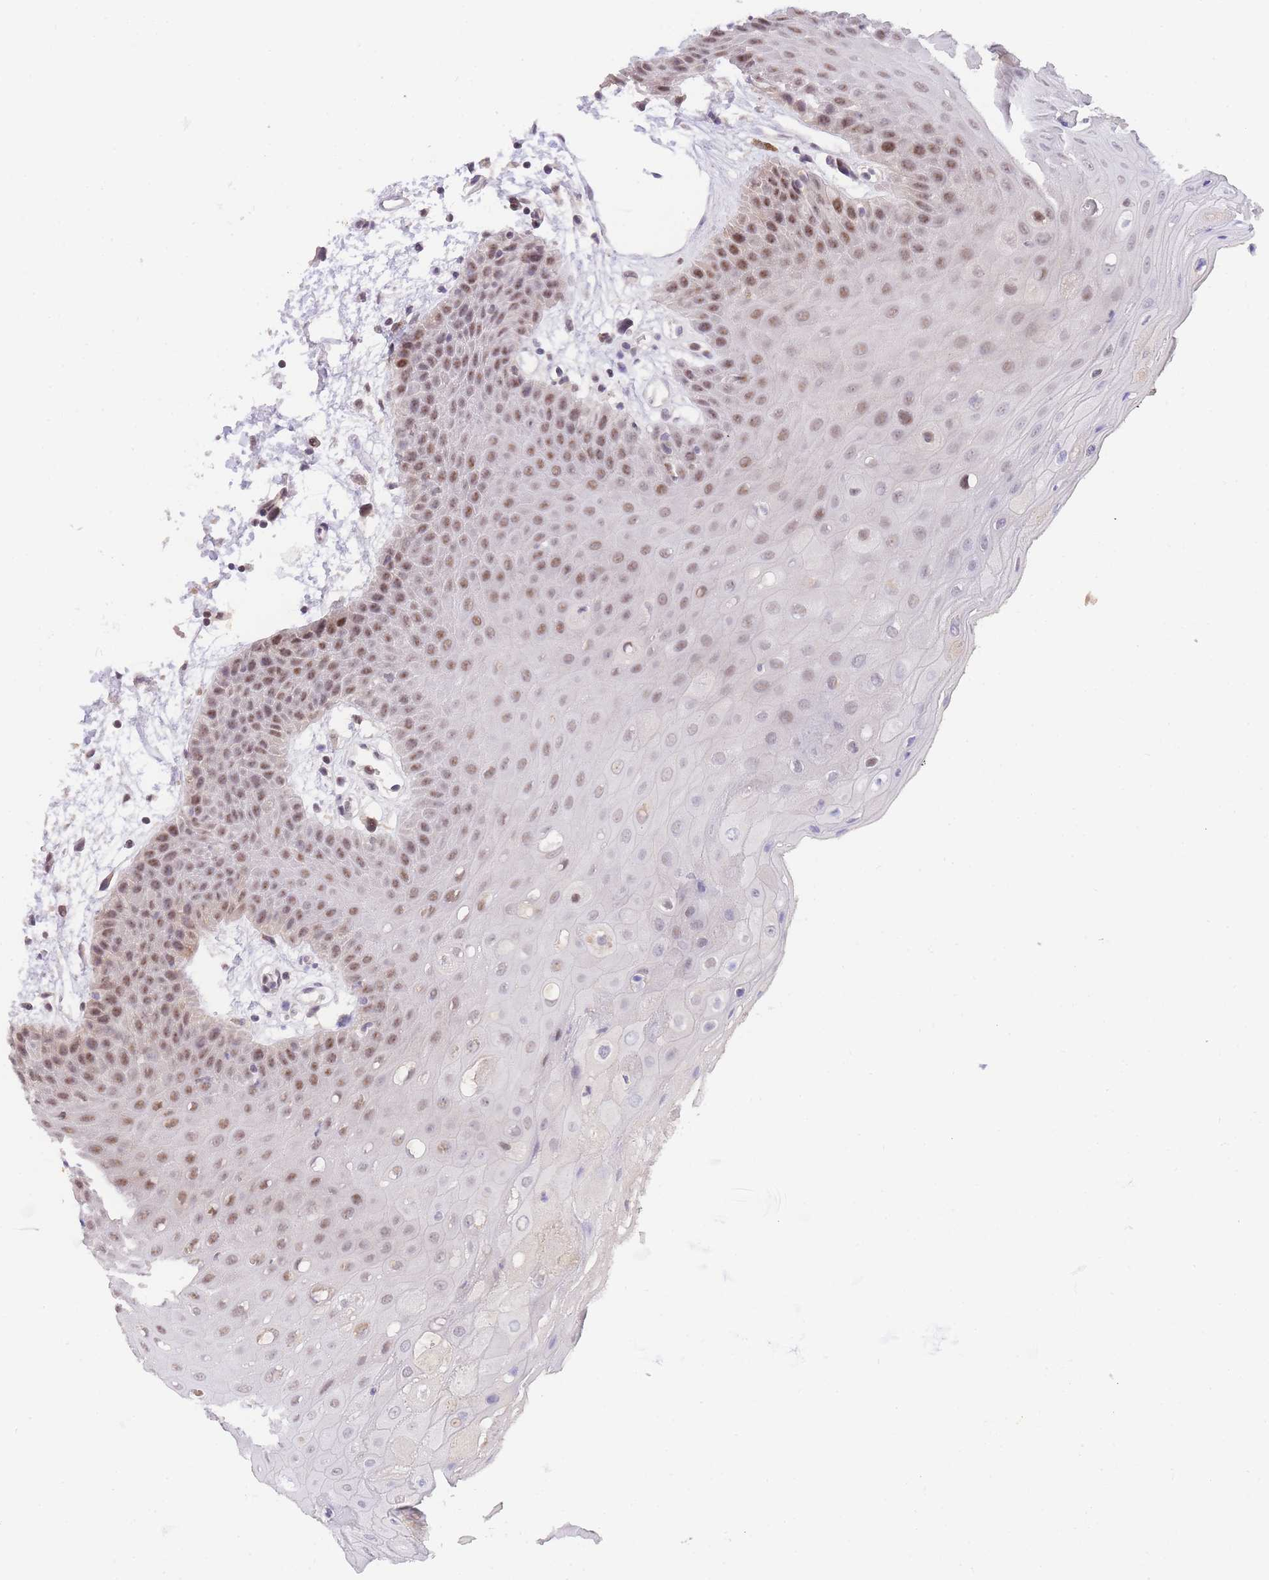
{"staining": {"intensity": "moderate", "quantity": "25%-75%", "location": "nuclear"}, "tissue": "oral mucosa", "cell_type": "Squamous epithelial cells", "image_type": "normal", "snomed": [{"axis": "morphology", "description": "Normal tissue, NOS"}, {"axis": "topography", "description": "Oral tissue"}, {"axis": "topography", "description": "Tounge, NOS"}], "caption": "Immunohistochemistry (IHC) micrograph of normal oral mucosa: oral mucosa stained using IHC demonstrates medium levels of moderate protein expression localized specifically in the nuclear of squamous epithelial cells, appearing as a nuclear brown color.", "gene": "SLC35F2", "patient": {"sex": "female", "age": 59}}